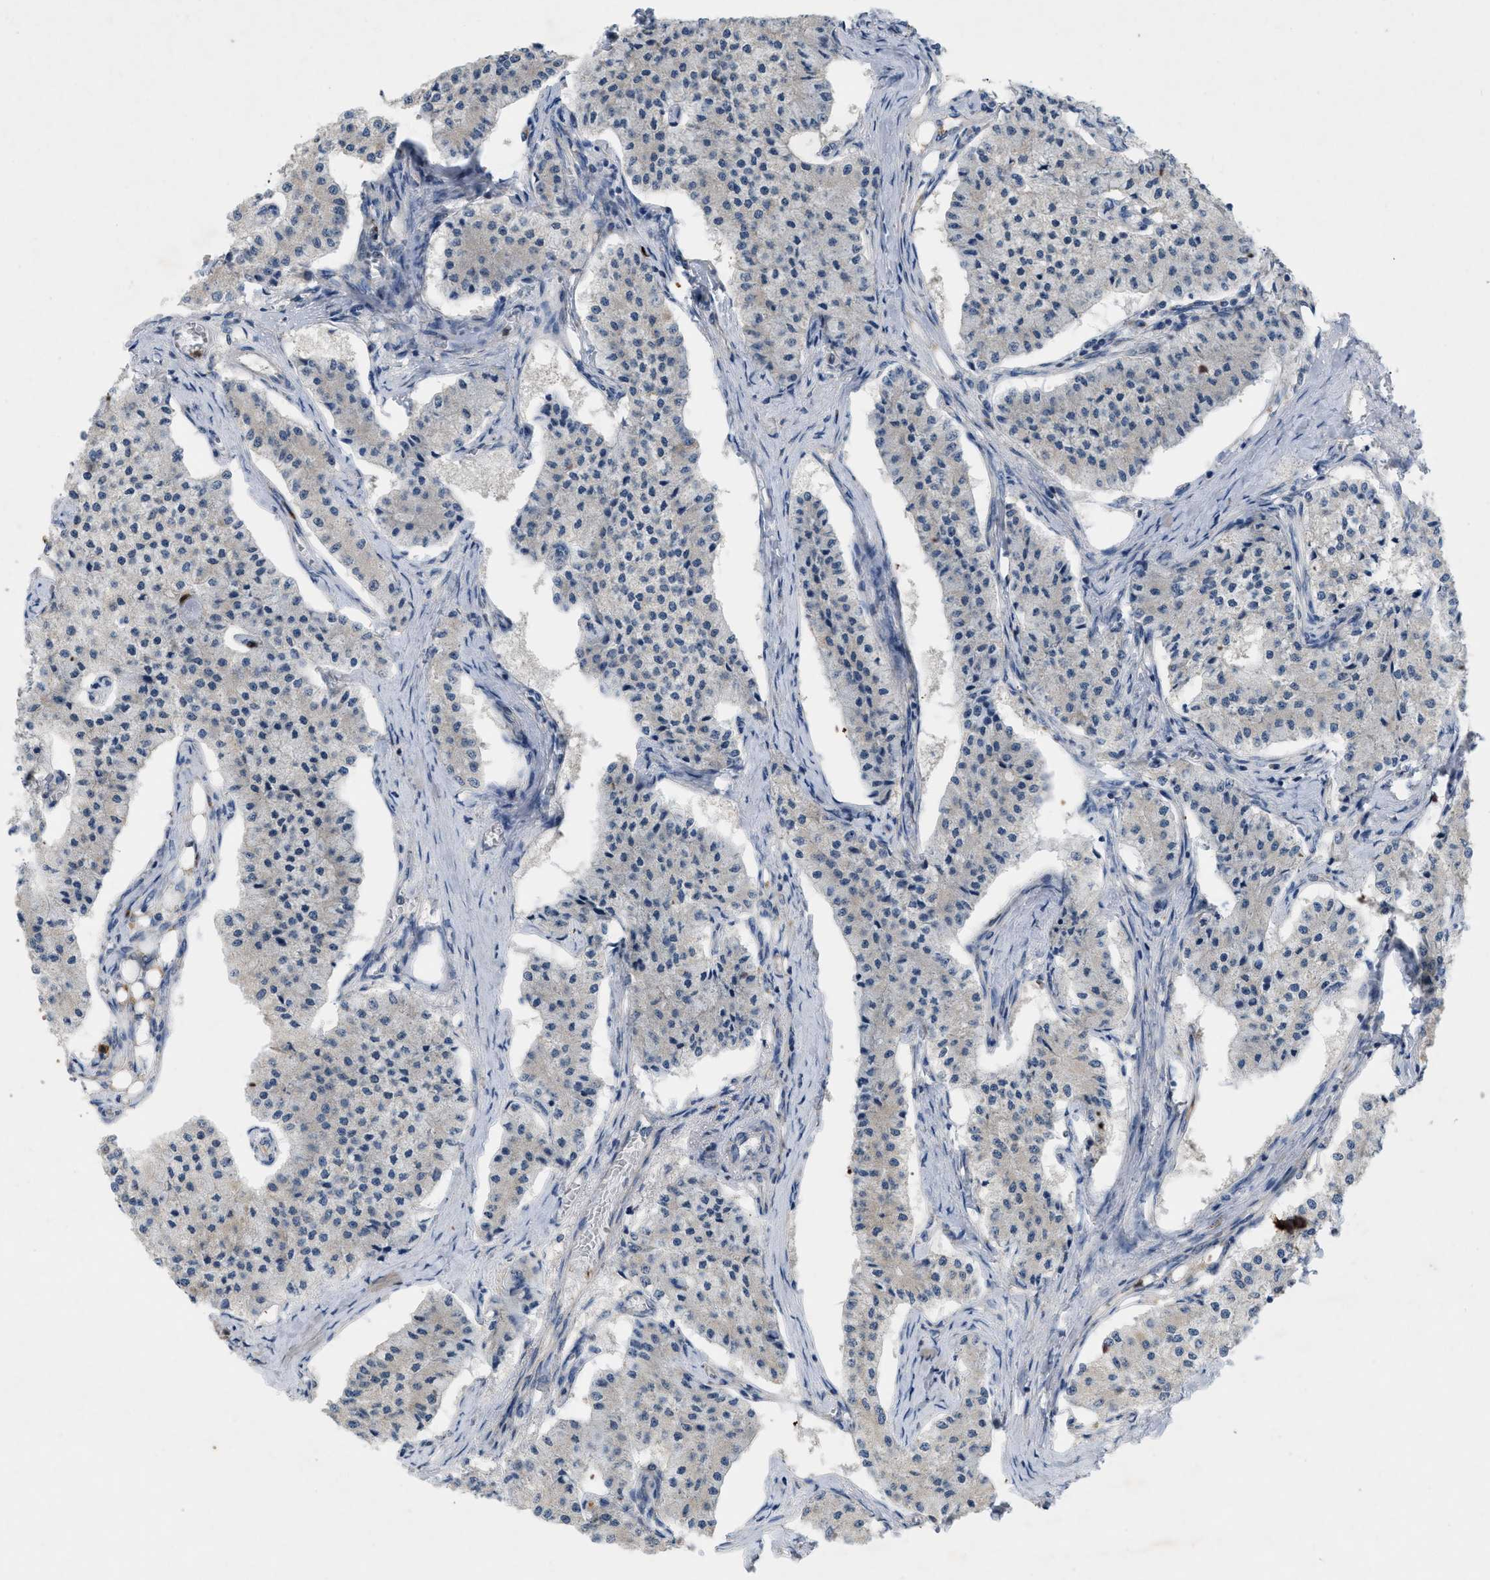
{"staining": {"intensity": "negative", "quantity": "none", "location": "none"}, "tissue": "carcinoid", "cell_type": "Tumor cells", "image_type": "cancer", "snomed": [{"axis": "morphology", "description": "Carcinoid, malignant, NOS"}, {"axis": "topography", "description": "Colon"}], "caption": "Immunohistochemistry (IHC) photomicrograph of human malignant carcinoid stained for a protein (brown), which exhibits no positivity in tumor cells.", "gene": "PLPPR5", "patient": {"sex": "female", "age": 52}}